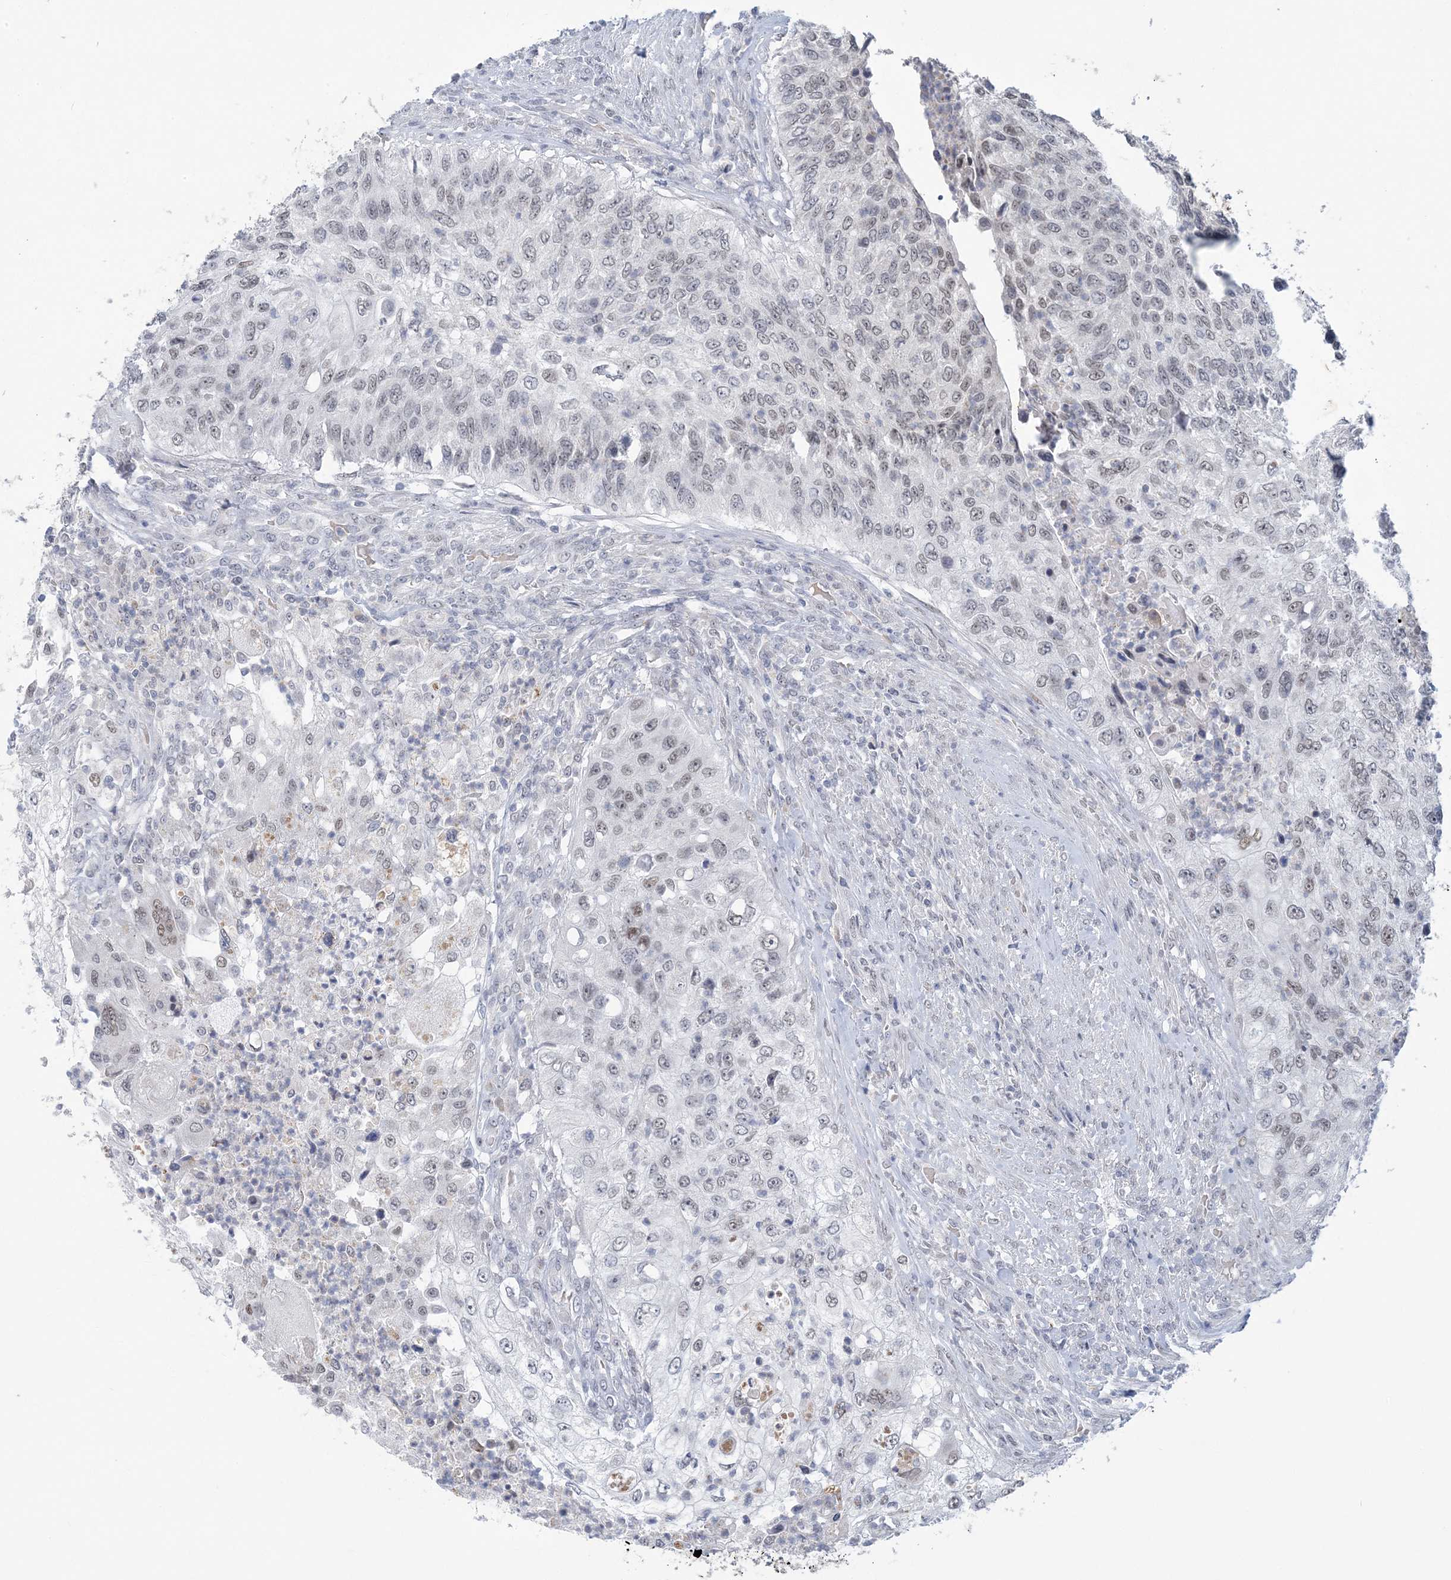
{"staining": {"intensity": "weak", "quantity": "<25%", "location": "nuclear"}, "tissue": "urothelial cancer", "cell_type": "Tumor cells", "image_type": "cancer", "snomed": [{"axis": "morphology", "description": "Urothelial carcinoma, High grade"}, {"axis": "topography", "description": "Urinary bladder"}], "caption": "IHC photomicrograph of neoplastic tissue: high-grade urothelial carcinoma stained with DAB (3,3'-diaminobenzidine) displays no significant protein positivity in tumor cells. (DAB immunohistochemistry (IHC) with hematoxylin counter stain).", "gene": "ZBTB7A", "patient": {"sex": "female", "age": 60}}